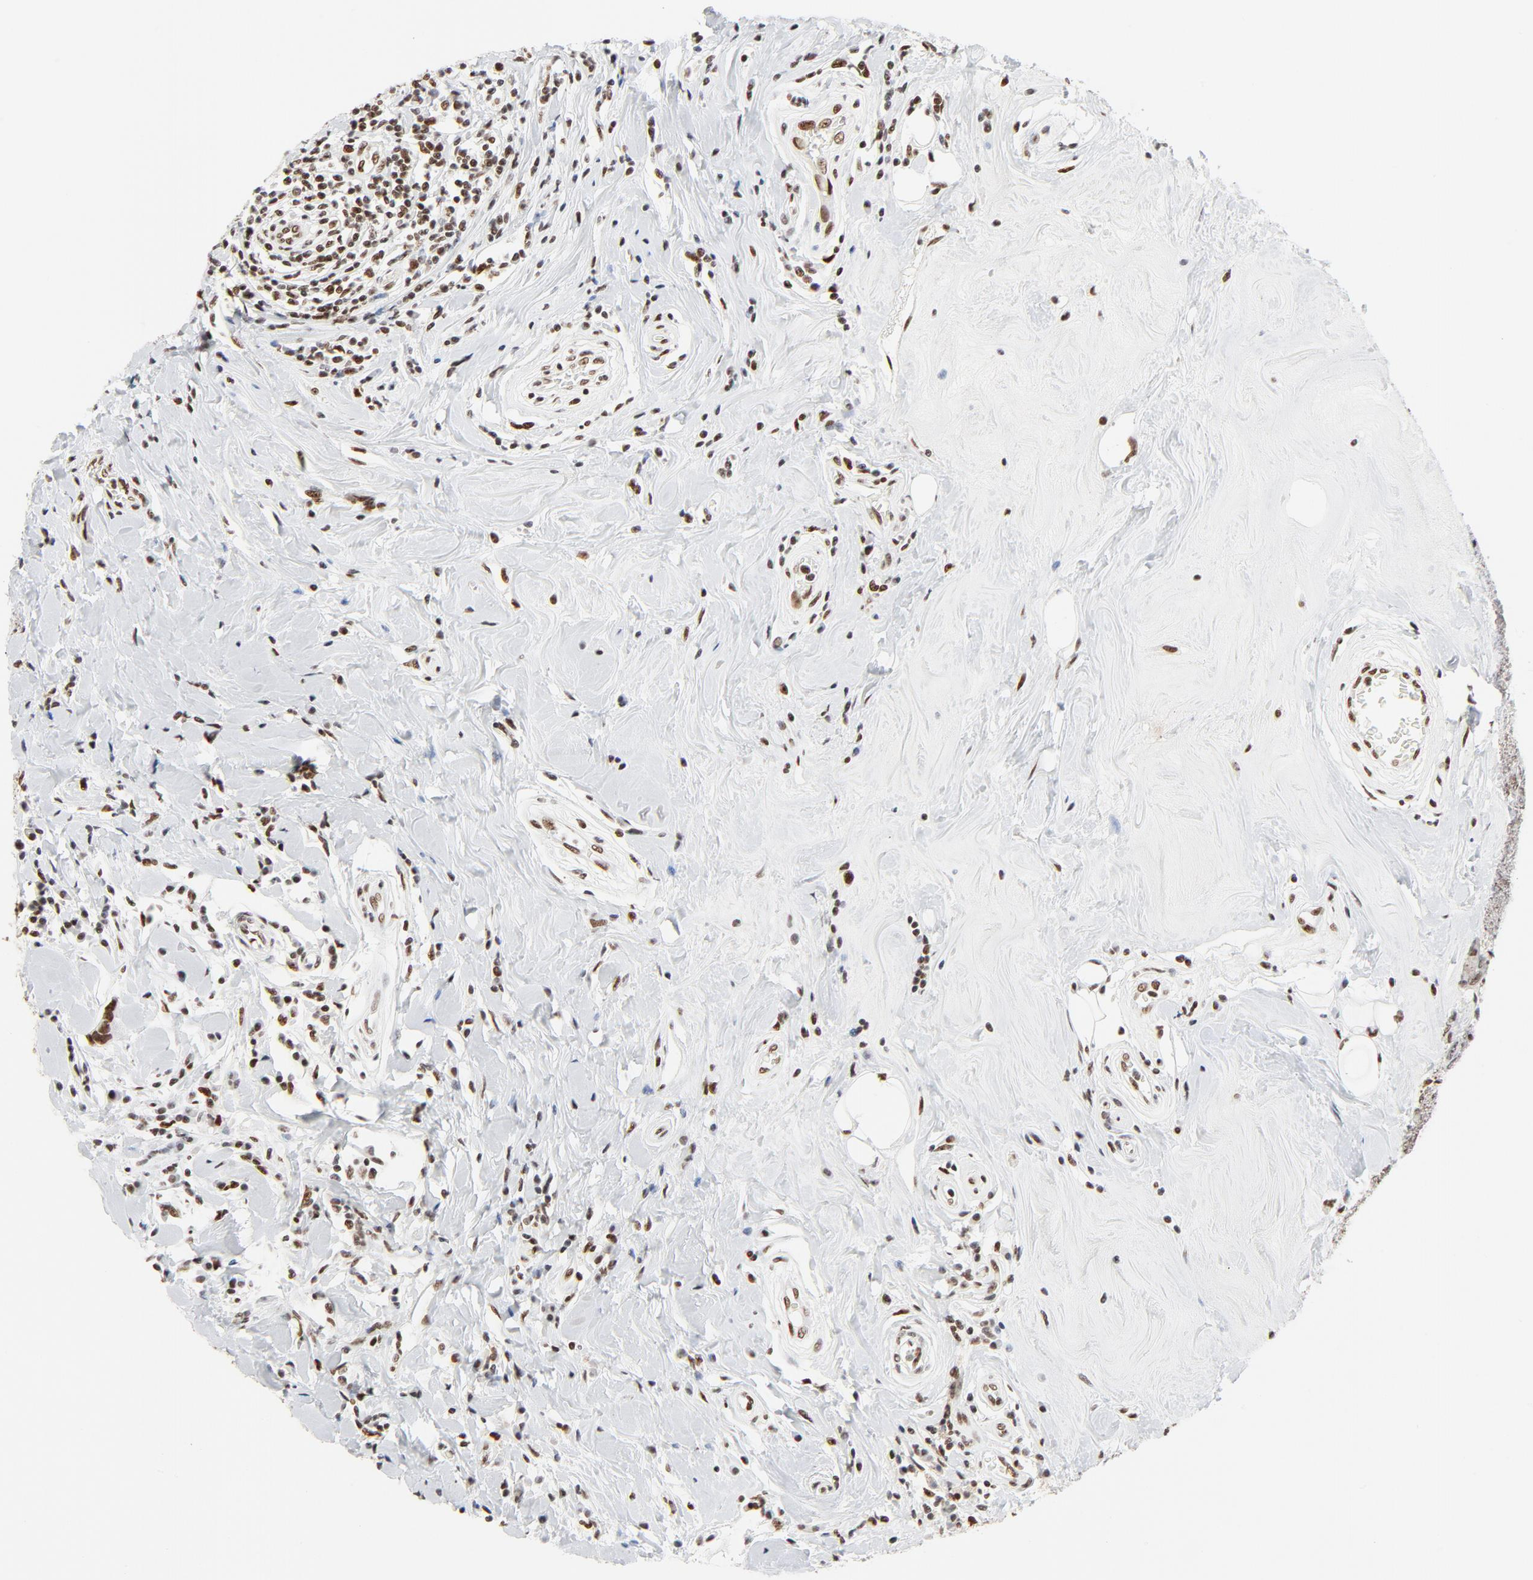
{"staining": {"intensity": "moderate", "quantity": ">75%", "location": "nuclear"}, "tissue": "breast cancer", "cell_type": "Tumor cells", "image_type": "cancer", "snomed": [{"axis": "morphology", "description": "Duct carcinoma"}, {"axis": "topography", "description": "Breast"}], "caption": "Tumor cells demonstrate medium levels of moderate nuclear positivity in approximately >75% of cells in human invasive ductal carcinoma (breast). Immunohistochemistry stains the protein of interest in brown and the nuclei are stained blue.", "gene": "GTF2H1", "patient": {"sex": "female", "age": 27}}